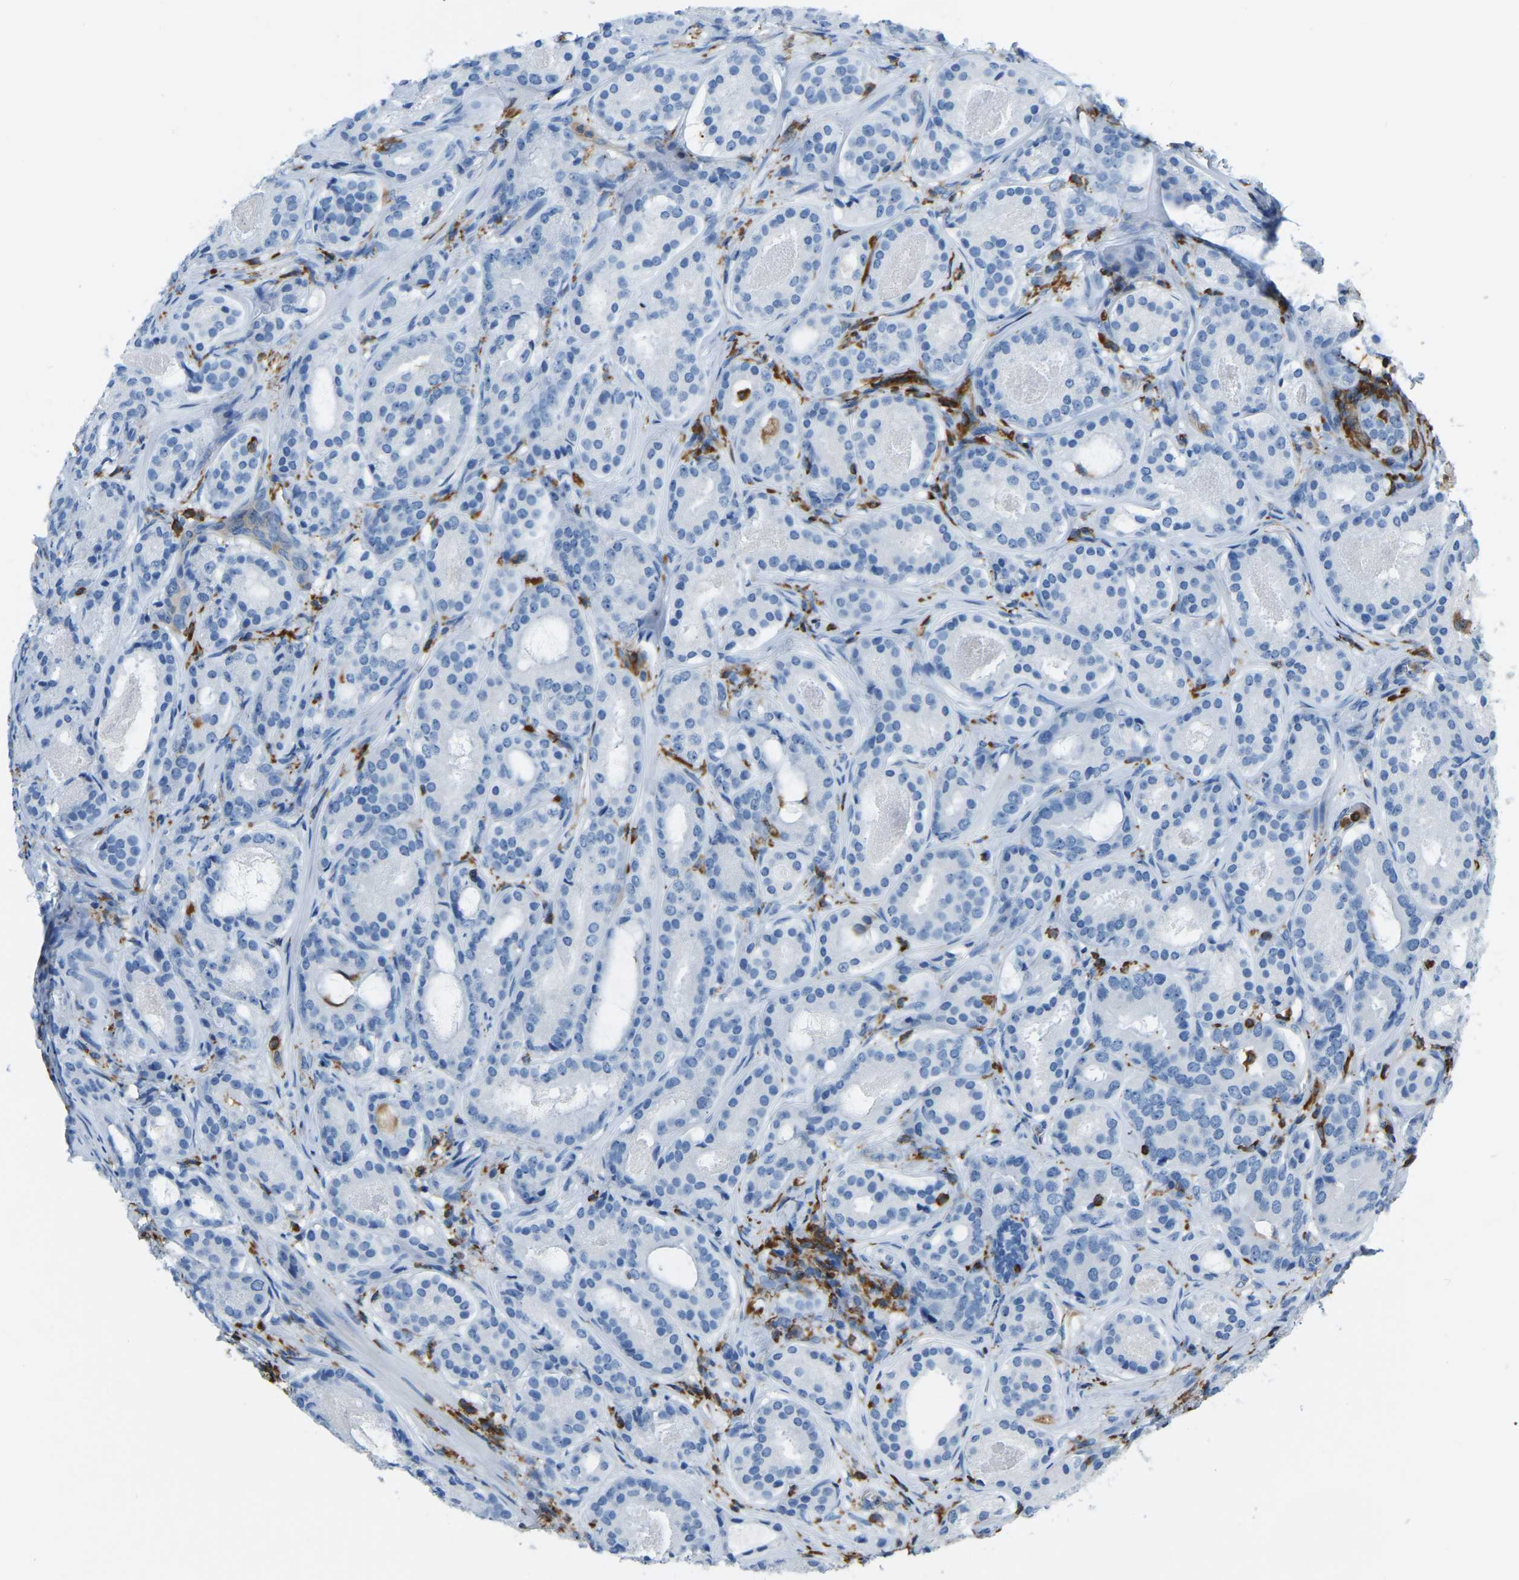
{"staining": {"intensity": "negative", "quantity": "none", "location": "none"}, "tissue": "prostate cancer", "cell_type": "Tumor cells", "image_type": "cancer", "snomed": [{"axis": "morphology", "description": "Adenocarcinoma, Low grade"}, {"axis": "topography", "description": "Prostate"}], "caption": "Tumor cells are negative for brown protein staining in prostate cancer (low-grade adenocarcinoma).", "gene": "ARHGAP45", "patient": {"sex": "male", "age": 69}}